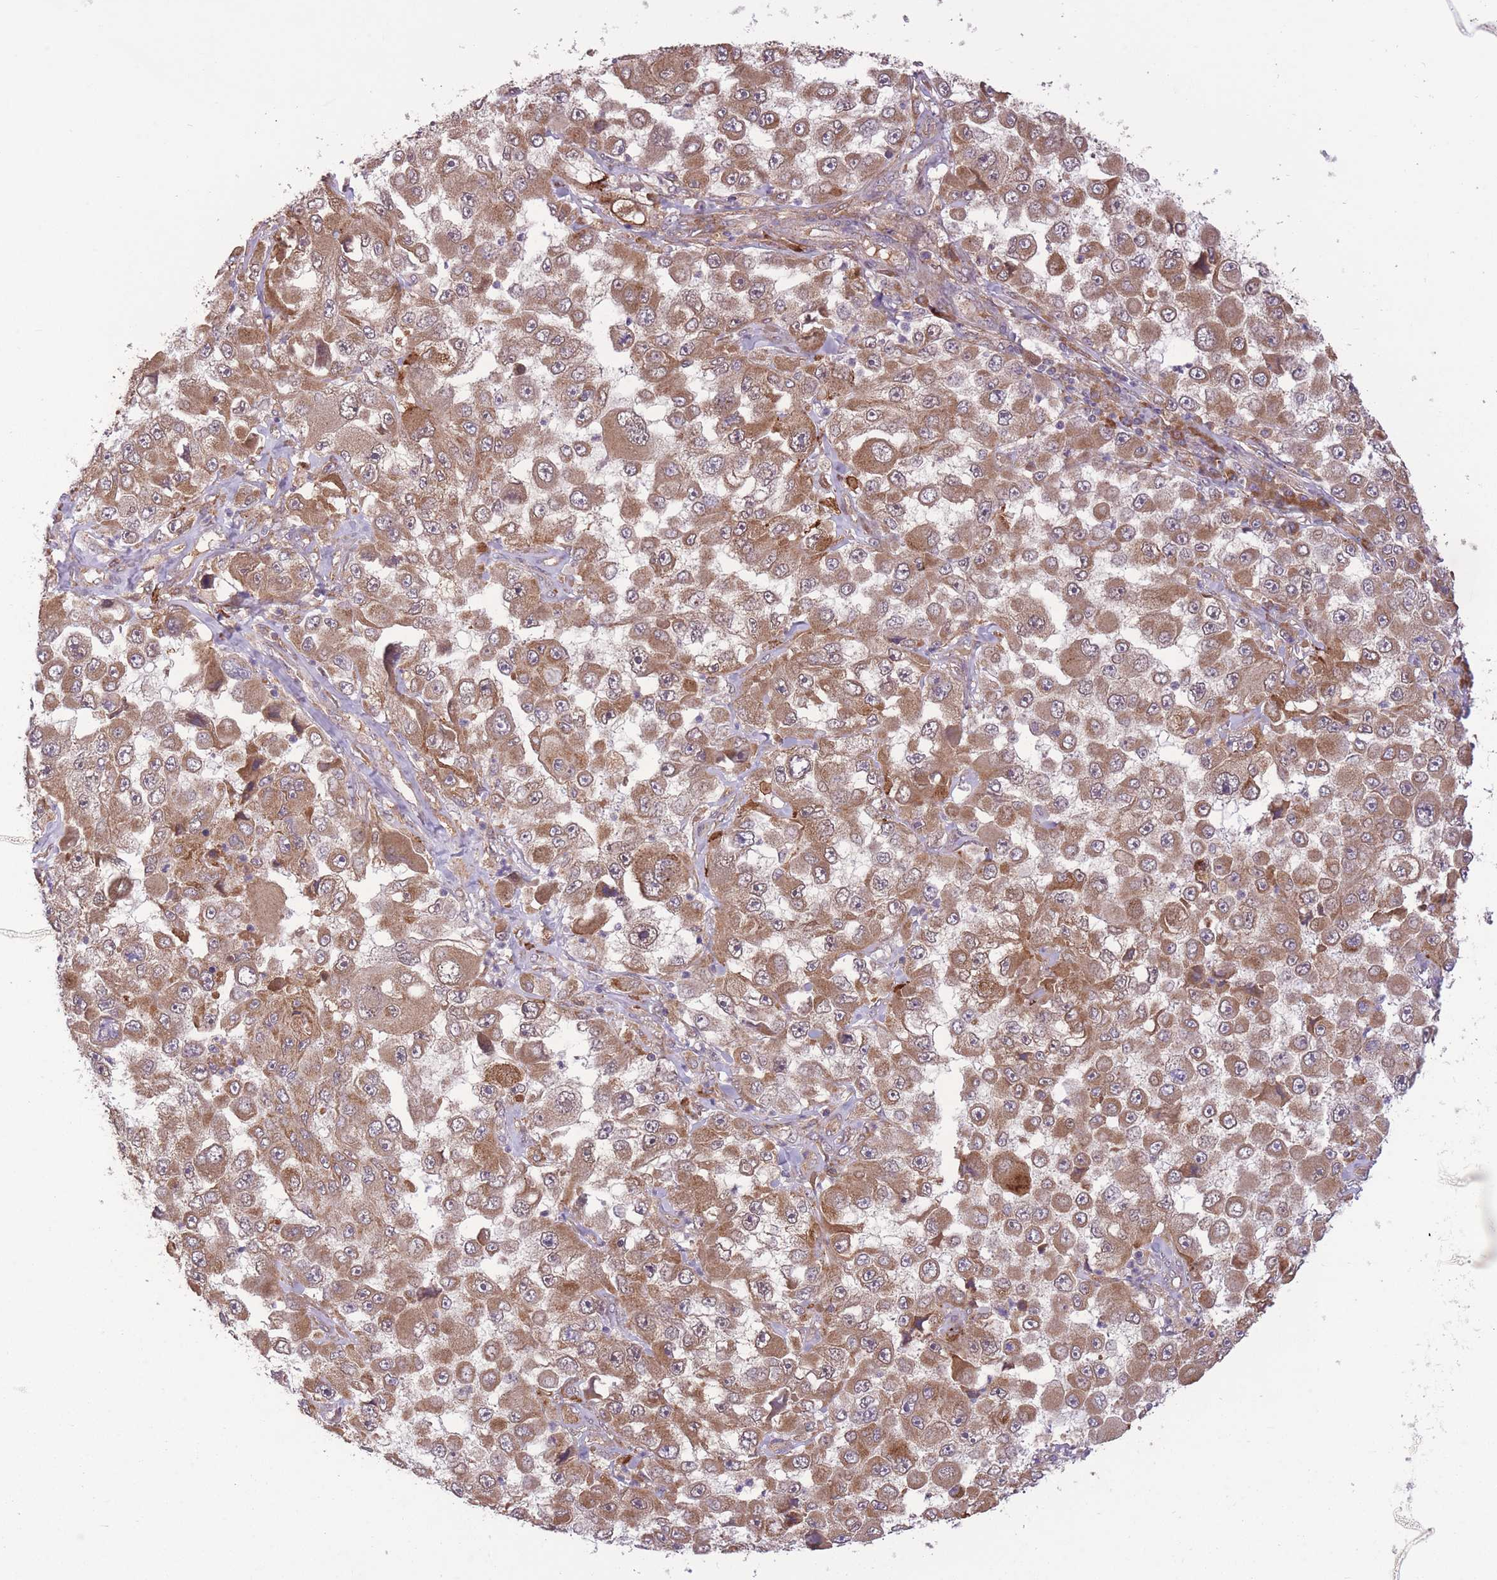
{"staining": {"intensity": "moderate", "quantity": ">75%", "location": "cytoplasmic/membranous"}, "tissue": "melanoma", "cell_type": "Tumor cells", "image_type": "cancer", "snomed": [{"axis": "morphology", "description": "Malignant melanoma, Metastatic site"}, {"axis": "topography", "description": "Lymph node"}], "caption": "A brown stain shows moderate cytoplasmic/membranous expression of a protein in malignant melanoma (metastatic site) tumor cells.", "gene": "POLR3F", "patient": {"sex": "male", "age": 62}}